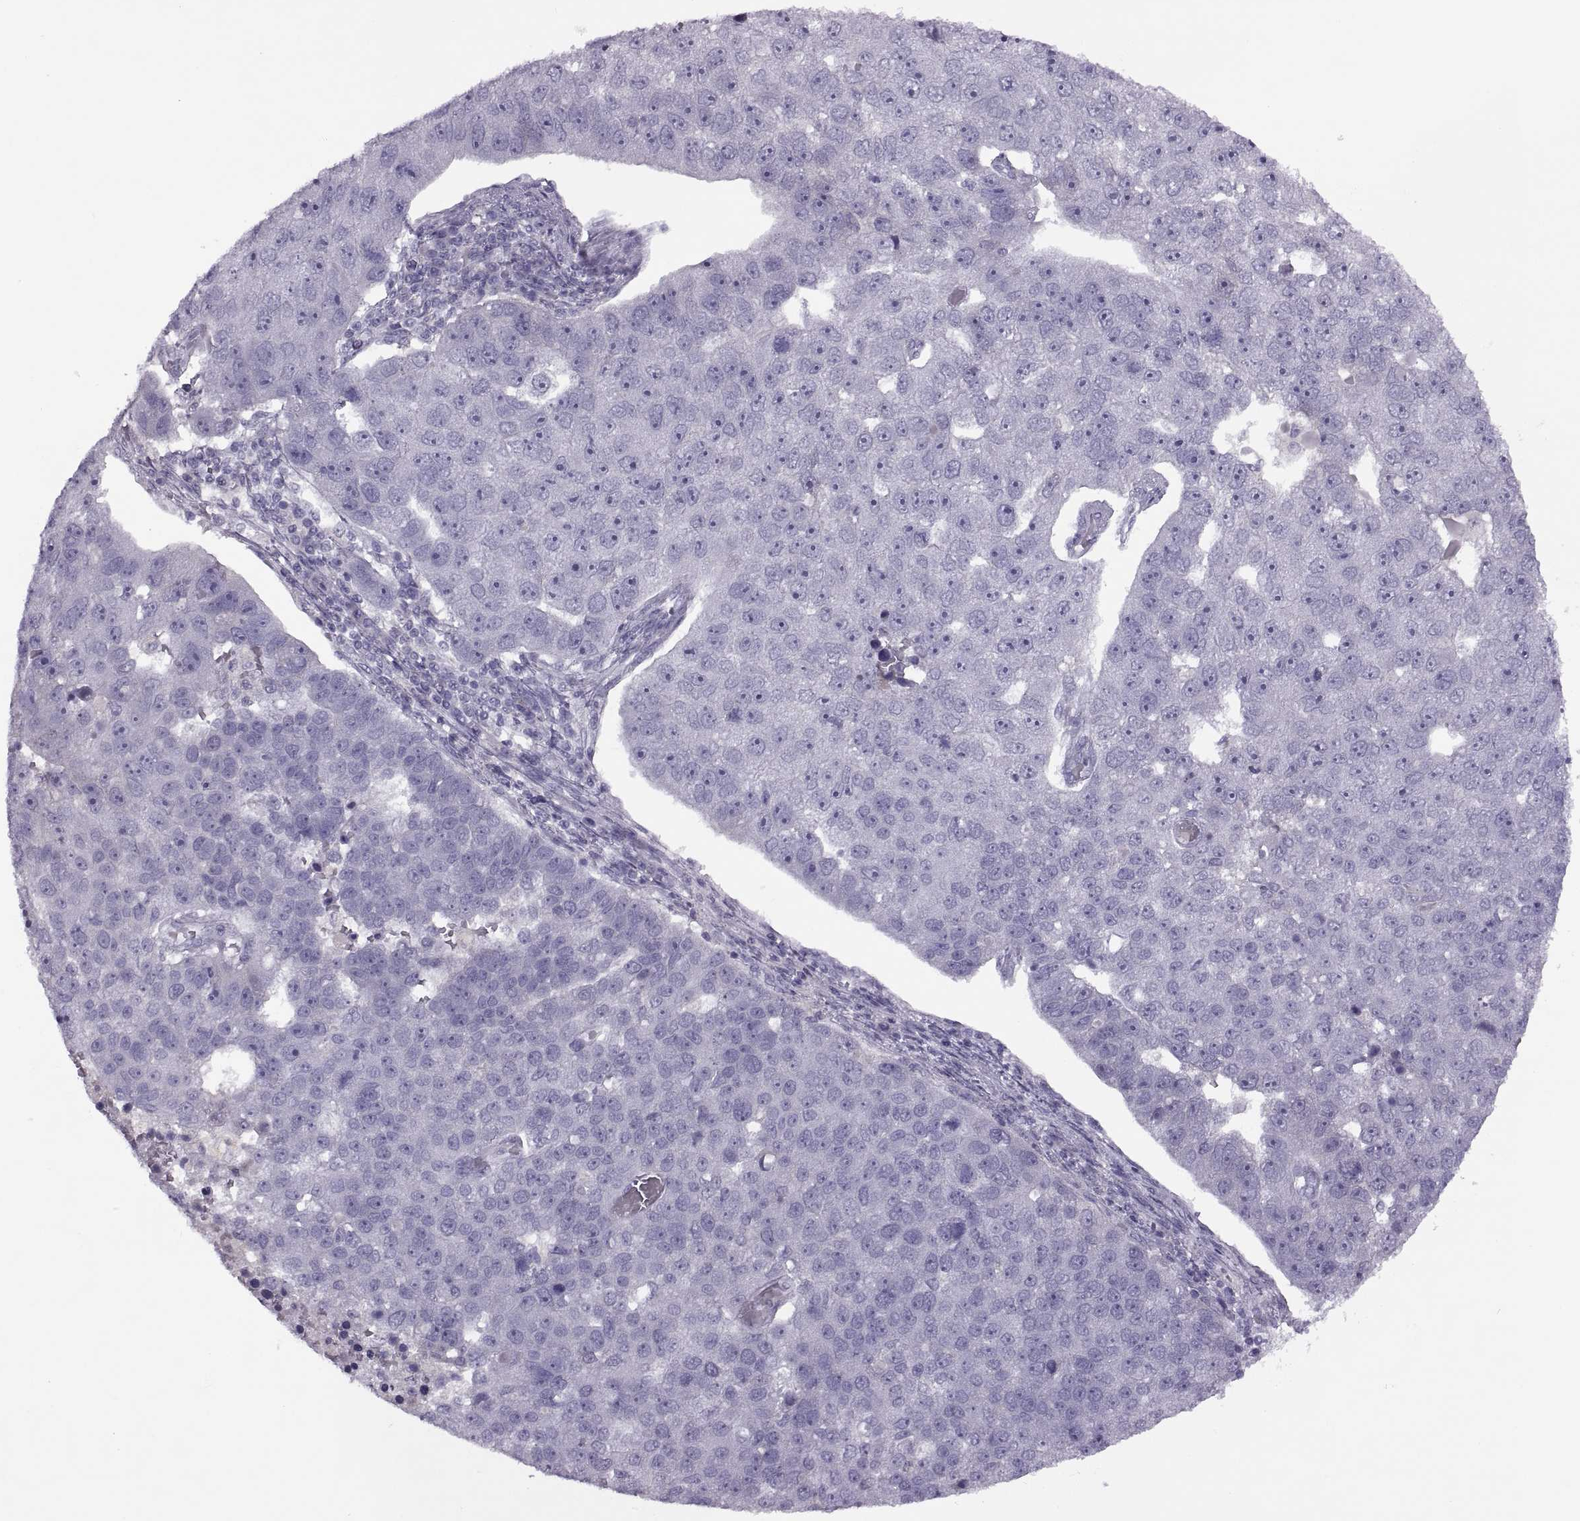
{"staining": {"intensity": "negative", "quantity": "none", "location": "none"}, "tissue": "pancreatic cancer", "cell_type": "Tumor cells", "image_type": "cancer", "snomed": [{"axis": "morphology", "description": "Adenocarcinoma, NOS"}, {"axis": "topography", "description": "Pancreas"}], "caption": "There is no significant positivity in tumor cells of pancreatic cancer (adenocarcinoma). The staining is performed using DAB brown chromogen with nuclei counter-stained in using hematoxylin.", "gene": "RSPH6A", "patient": {"sex": "female", "age": 61}}